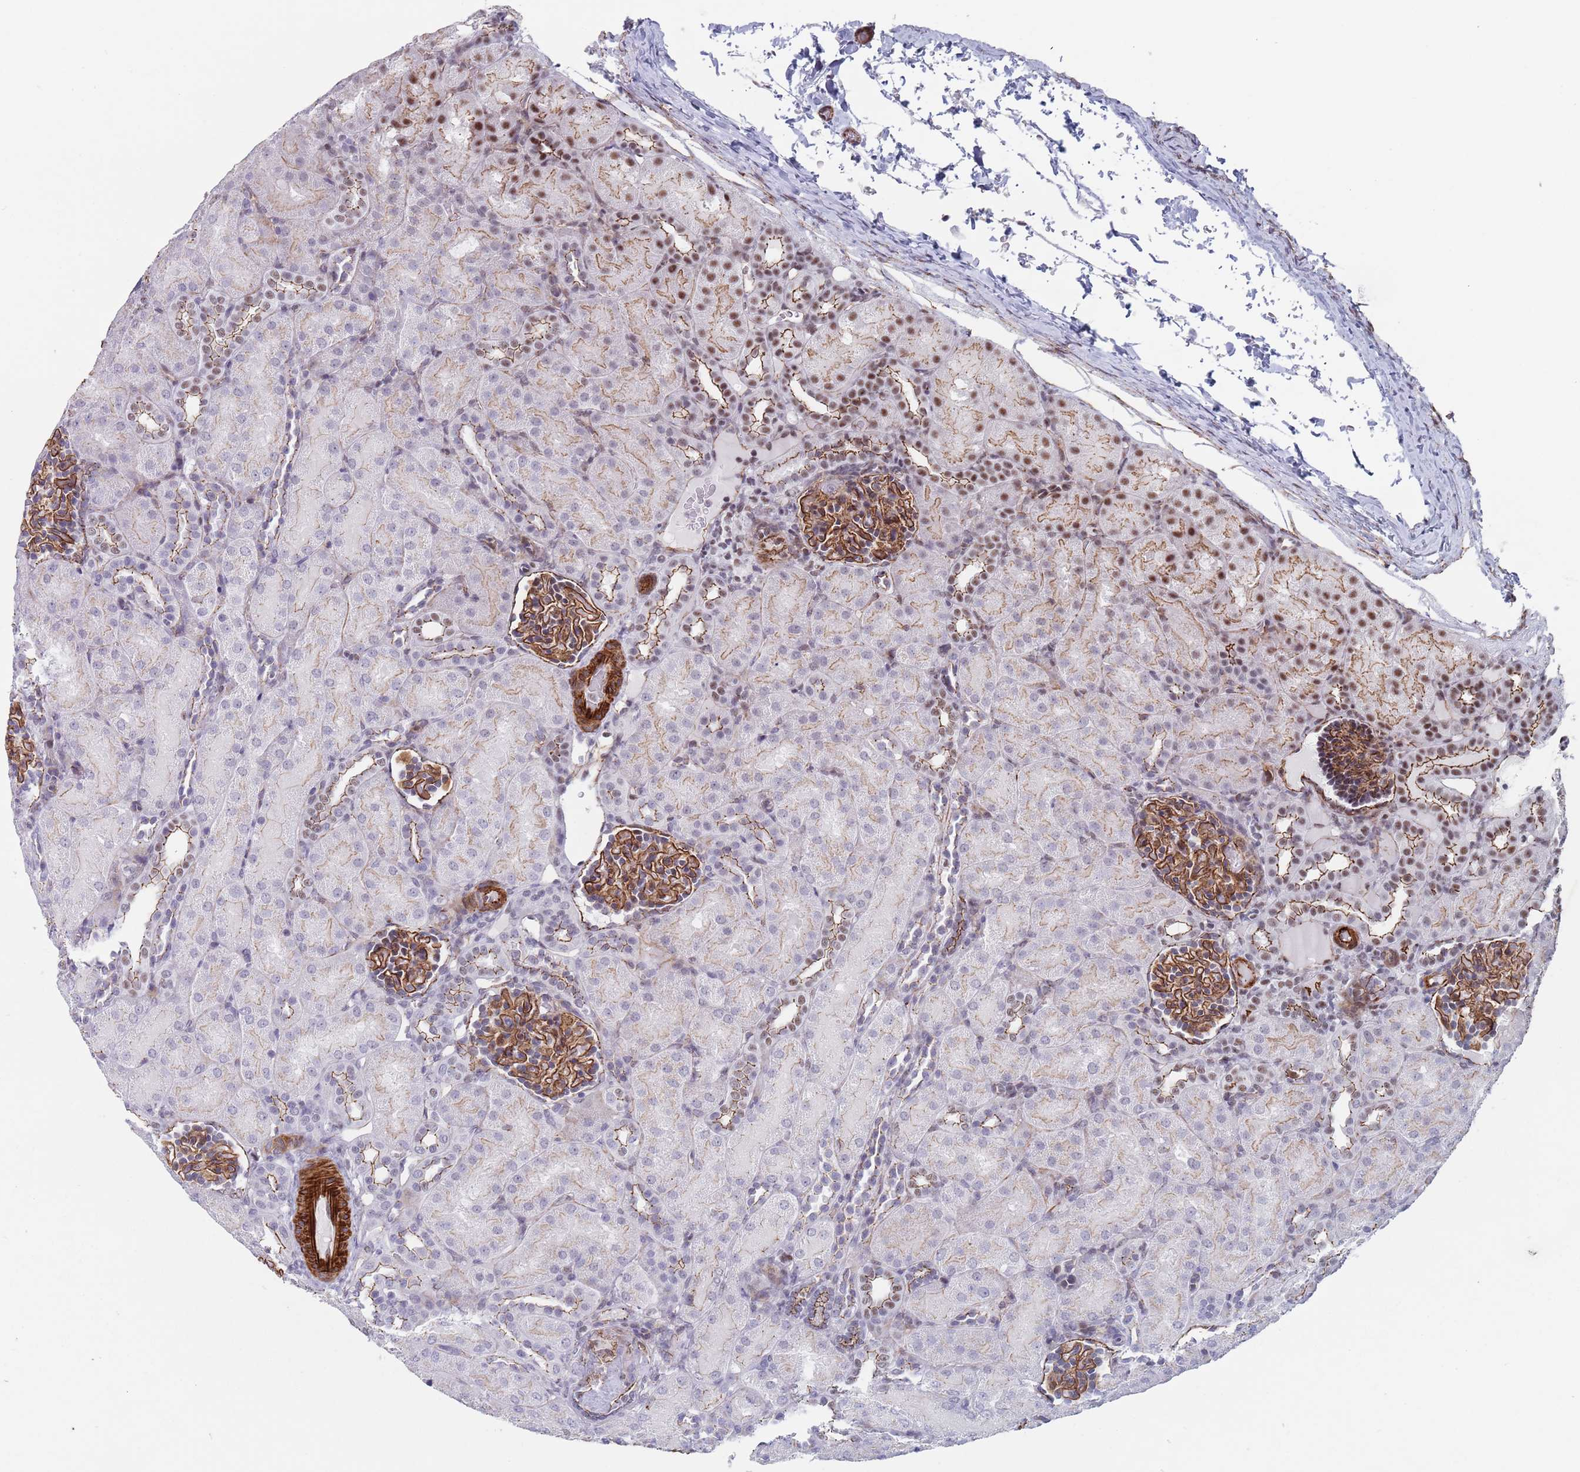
{"staining": {"intensity": "strong", "quantity": ">75%", "location": "cytoplasmic/membranous"}, "tissue": "kidney", "cell_type": "Cells in glomeruli", "image_type": "normal", "snomed": [{"axis": "morphology", "description": "Normal tissue, NOS"}, {"axis": "topography", "description": "Kidney"}], "caption": "Immunohistochemical staining of normal human kidney demonstrates >75% levels of strong cytoplasmic/membranous protein positivity in approximately >75% of cells in glomeruli. The protein of interest is shown in brown color, while the nuclei are stained blue.", "gene": "OR5A2", "patient": {"sex": "male", "age": 1}}